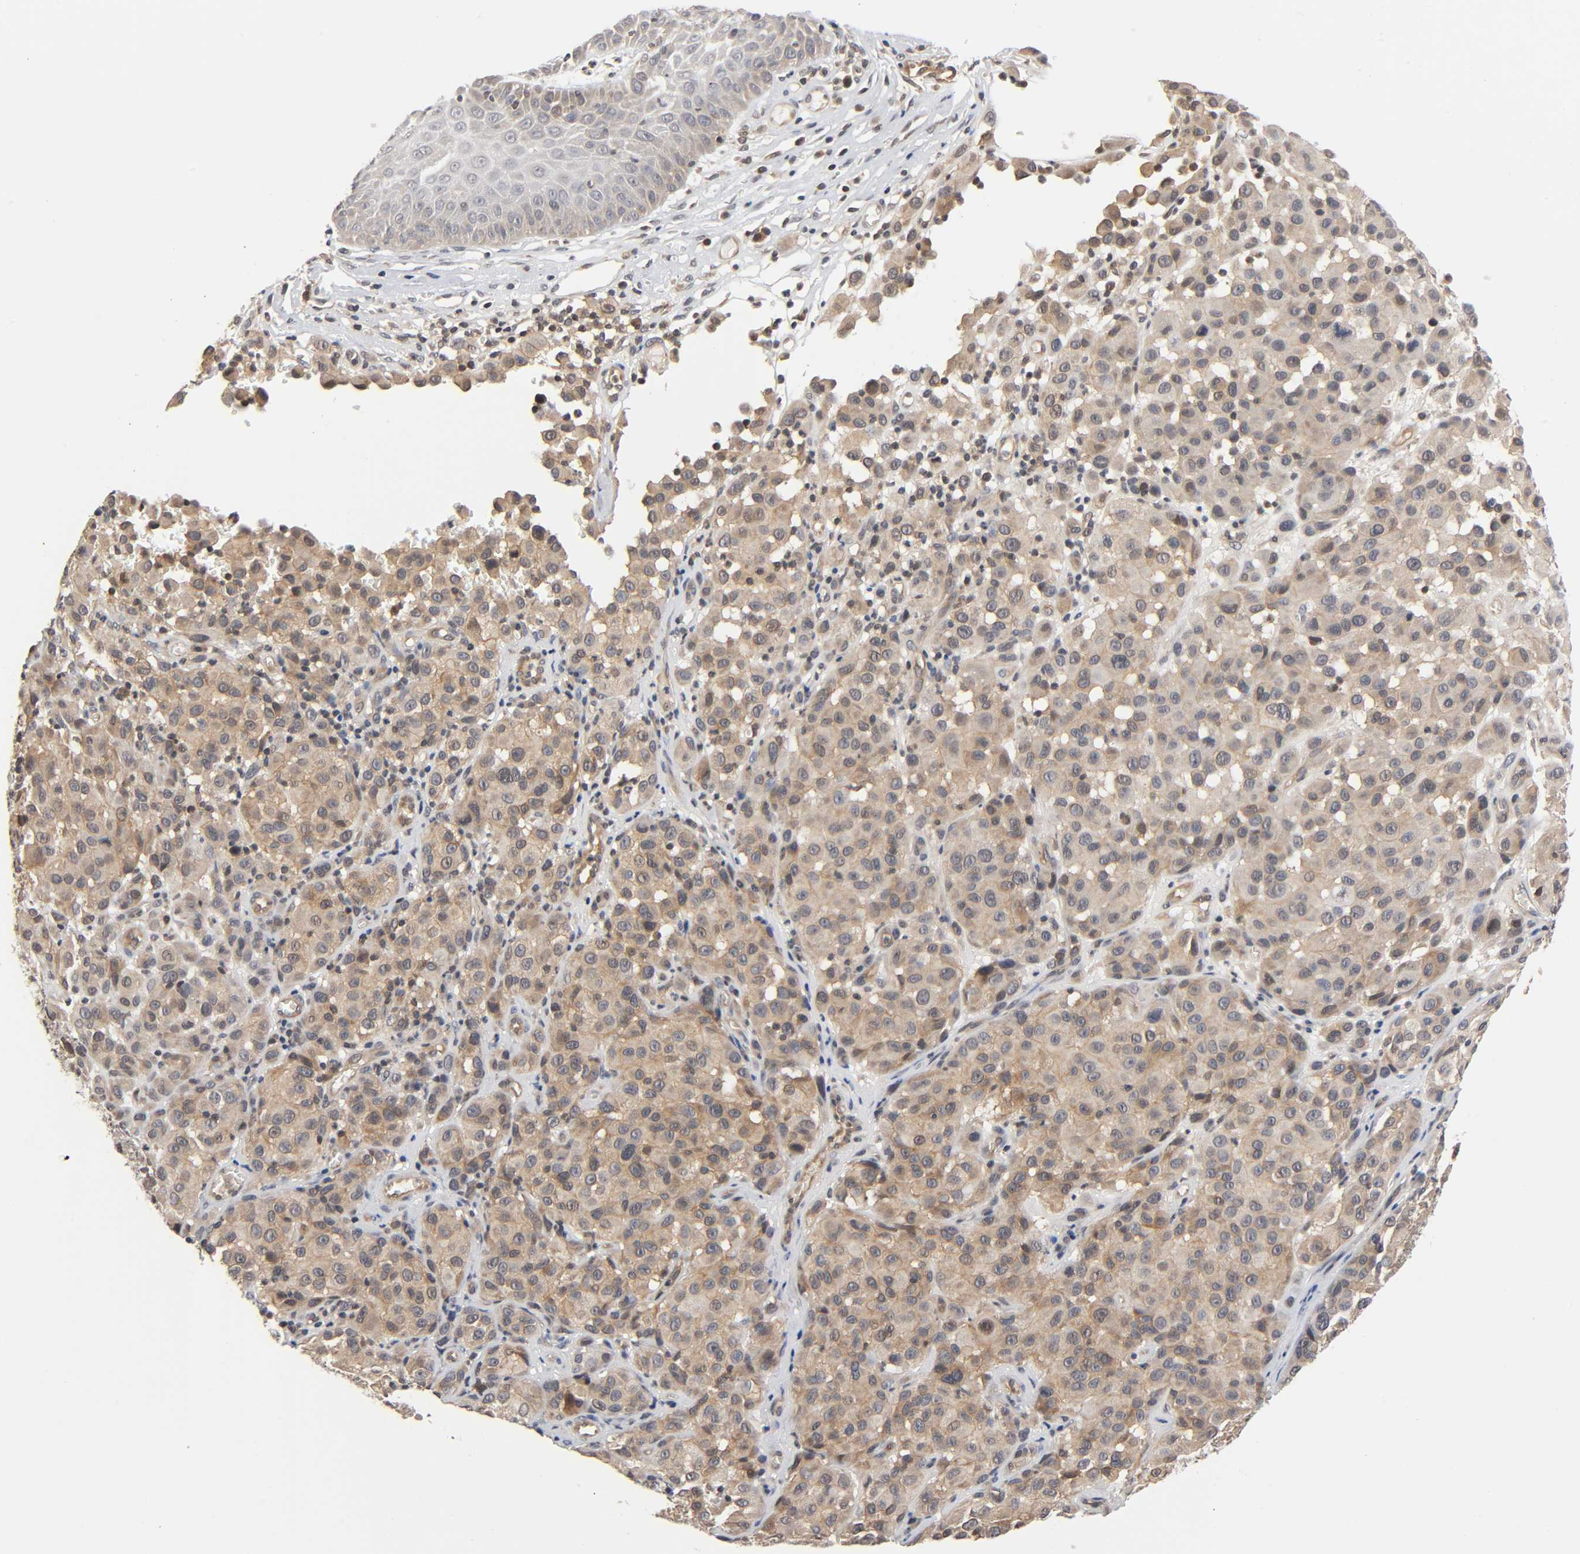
{"staining": {"intensity": "moderate", "quantity": ">75%", "location": "cytoplasmic/membranous"}, "tissue": "melanoma", "cell_type": "Tumor cells", "image_type": "cancer", "snomed": [{"axis": "morphology", "description": "Malignant melanoma, NOS"}, {"axis": "topography", "description": "Skin"}], "caption": "Immunohistochemistry of human malignant melanoma displays medium levels of moderate cytoplasmic/membranous positivity in approximately >75% of tumor cells.", "gene": "PRKAB1", "patient": {"sex": "female", "age": 21}}